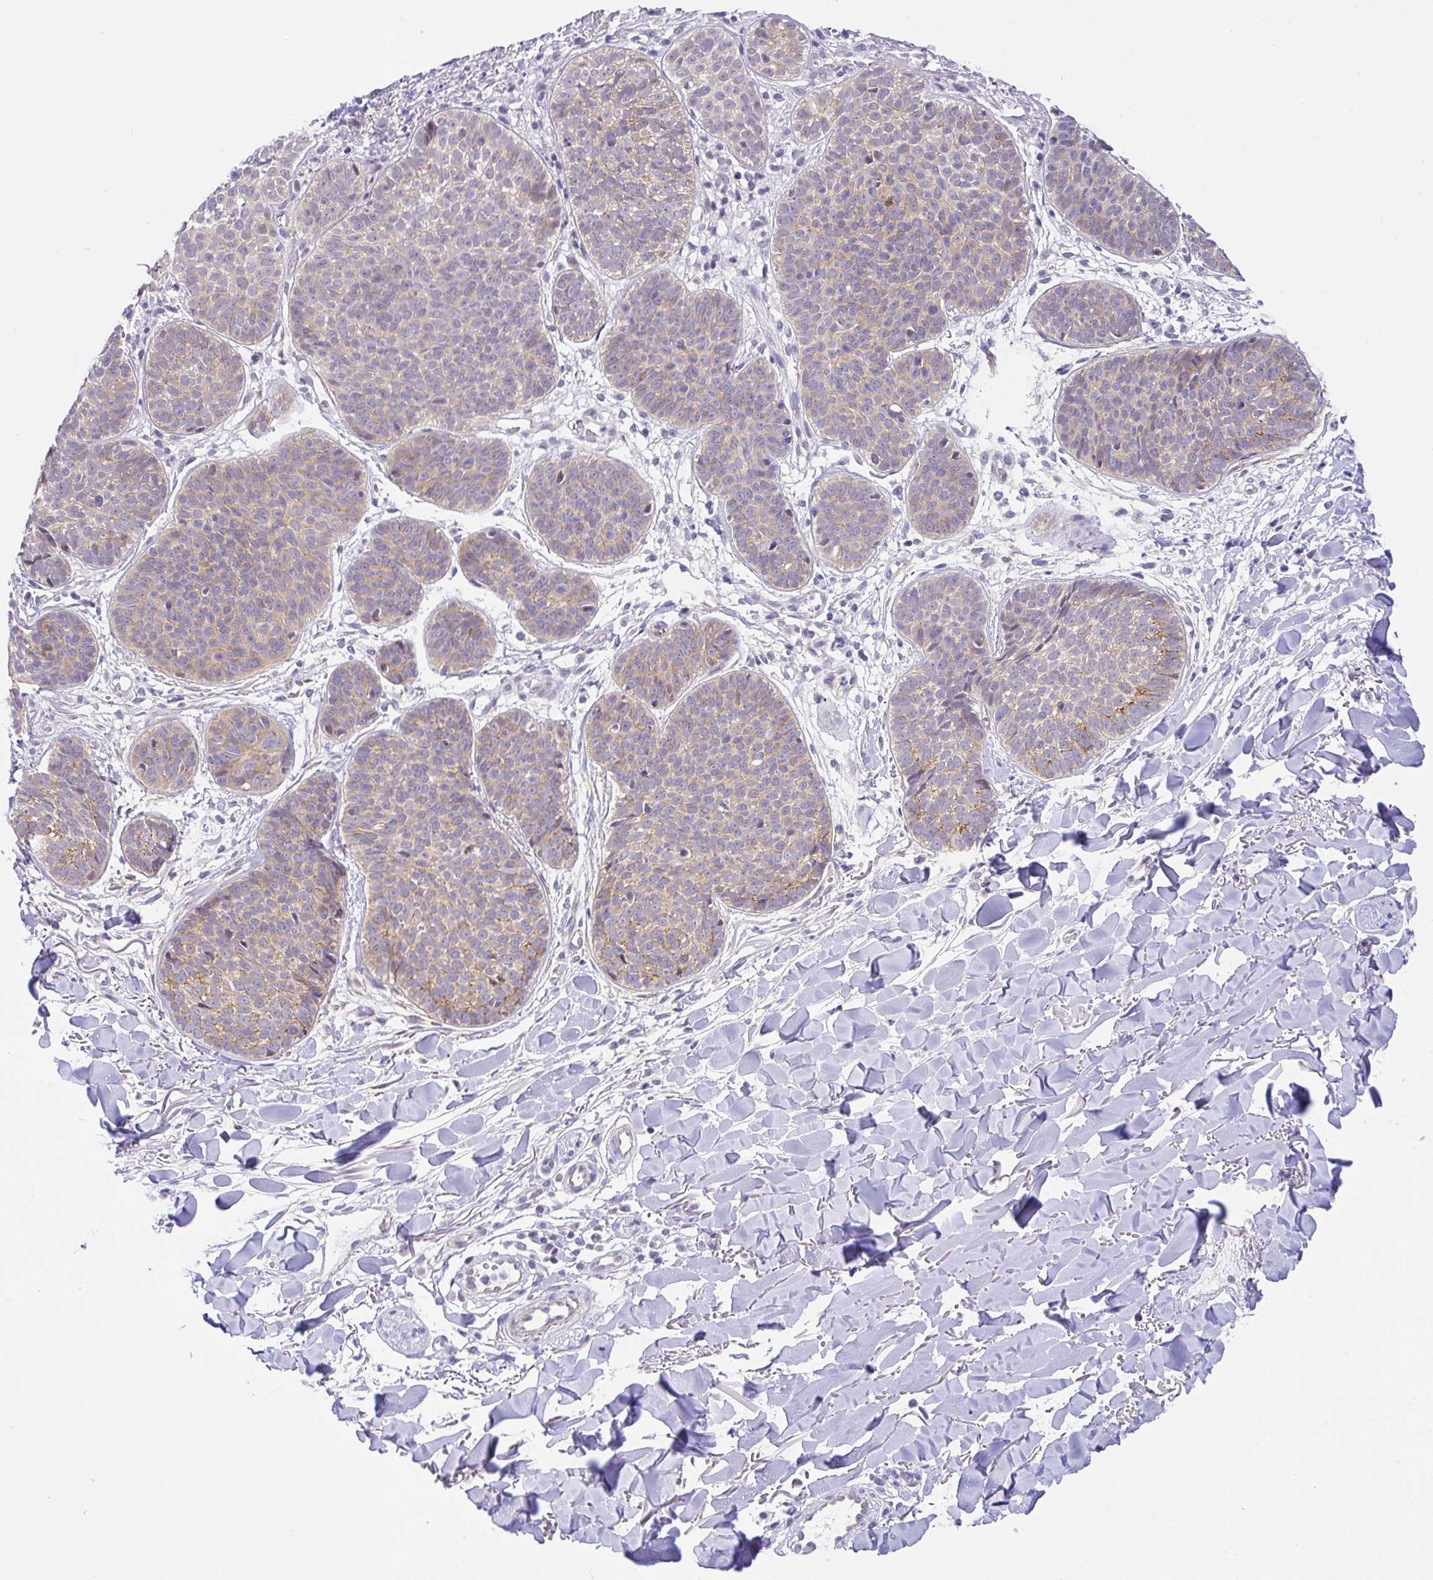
{"staining": {"intensity": "weak", "quantity": ">75%", "location": "cytoplasmic/membranous"}, "tissue": "skin cancer", "cell_type": "Tumor cells", "image_type": "cancer", "snomed": [{"axis": "morphology", "description": "Basal cell carcinoma"}, {"axis": "topography", "description": "Skin"}, {"axis": "topography", "description": "Skin of neck"}, {"axis": "topography", "description": "Skin of shoulder"}, {"axis": "topography", "description": "Skin of back"}], "caption": "Immunohistochemistry (IHC) staining of skin cancer, which displays low levels of weak cytoplasmic/membranous staining in about >75% of tumor cells indicating weak cytoplasmic/membranous protein expression. The staining was performed using DAB (3,3'-diaminobenzidine) (brown) for protein detection and nuclei were counterstained in hematoxylin (blue).", "gene": "CGNL1", "patient": {"sex": "male", "age": 80}}